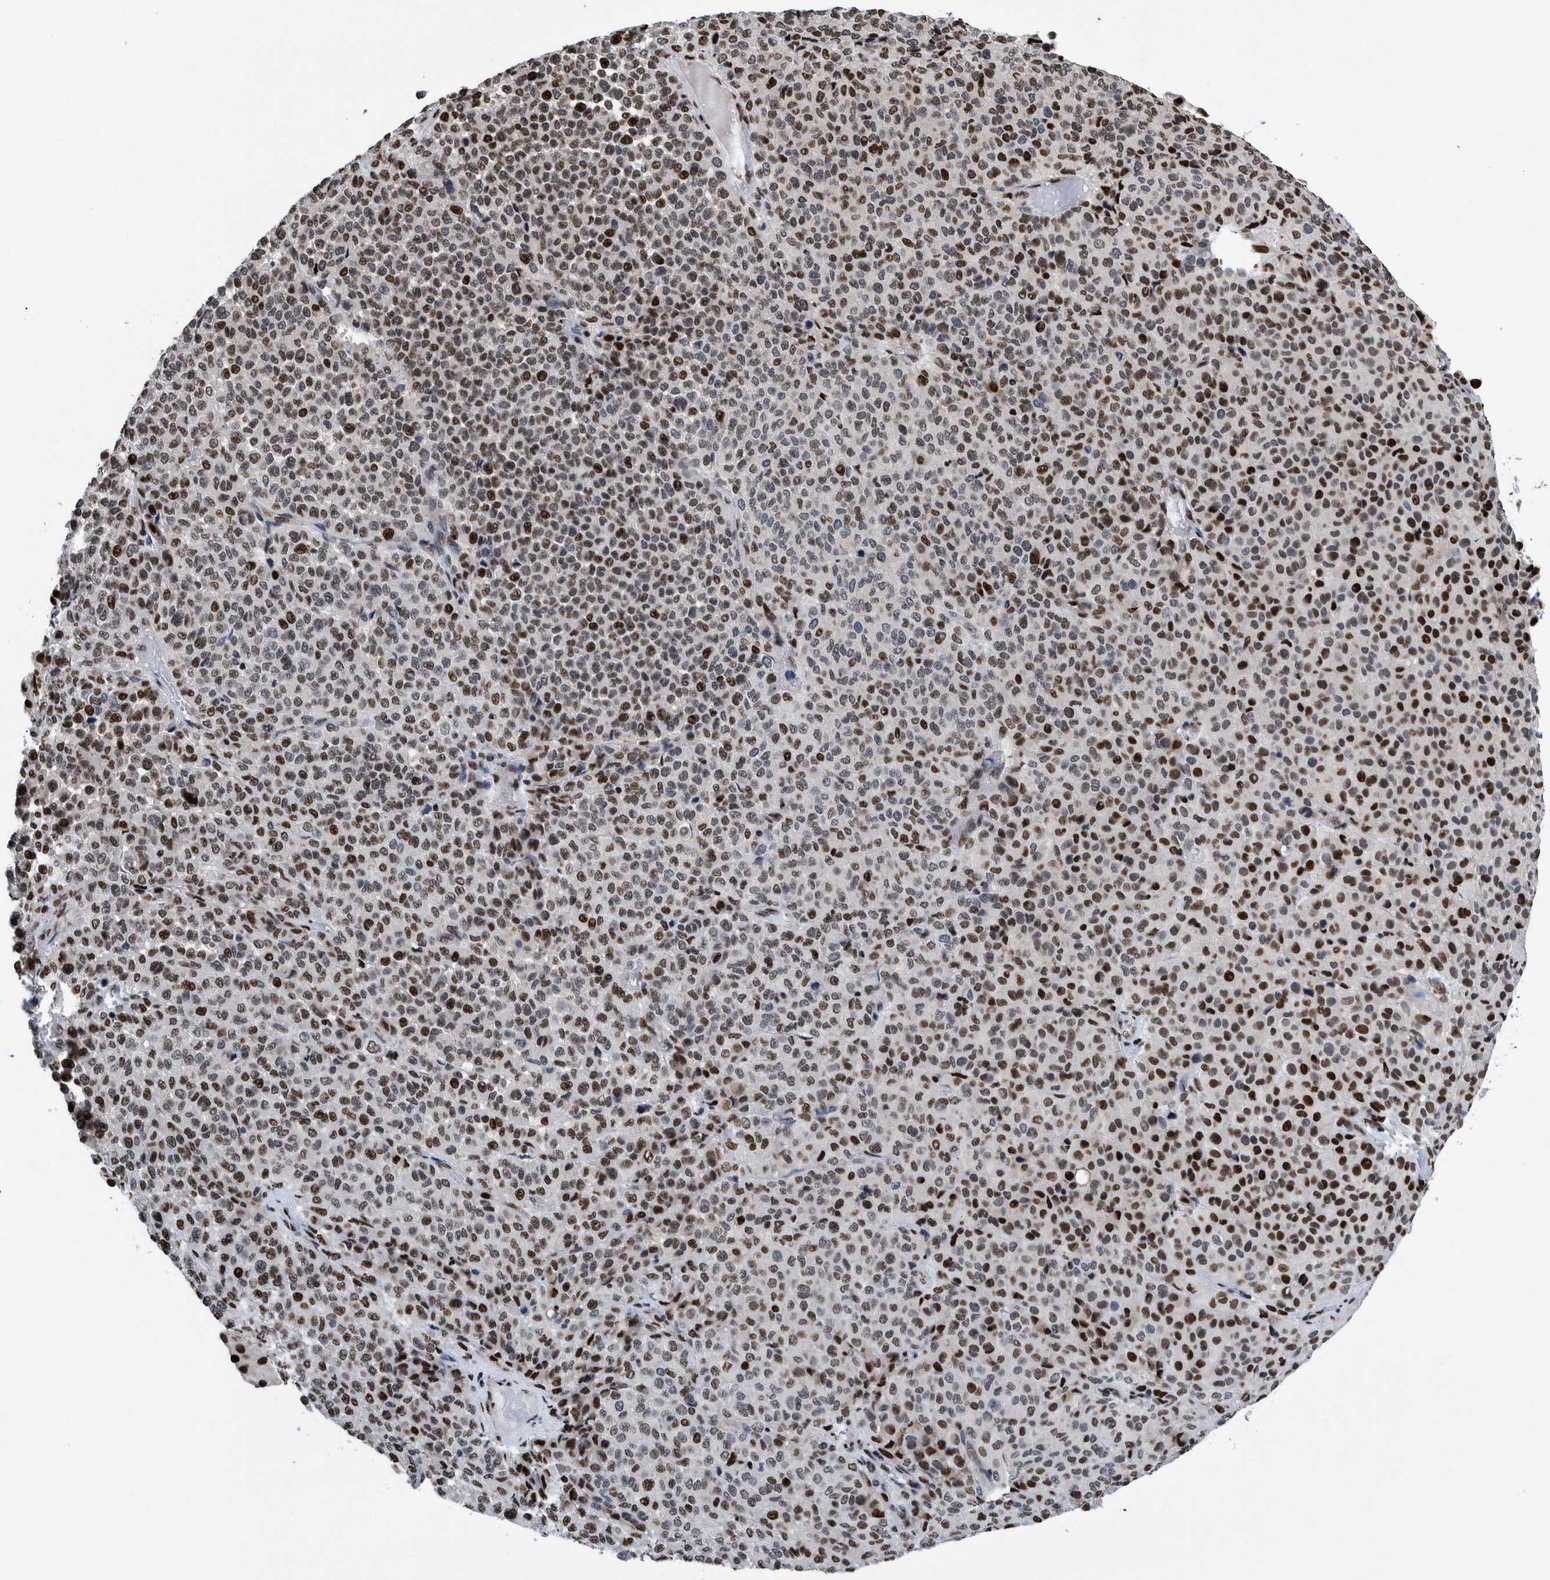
{"staining": {"intensity": "strong", "quantity": "25%-75%", "location": "nuclear"}, "tissue": "melanoma", "cell_type": "Tumor cells", "image_type": "cancer", "snomed": [{"axis": "morphology", "description": "Malignant melanoma, Metastatic site"}, {"axis": "topography", "description": "Pancreas"}], "caption": "Immunohistochemical staining of malignant melanoma (metastatic site) exhibits high levels of strong nuclear protein expression in about 25%-75% of tumor cells.", "gene": "HEATR9", "patient": {"sex": "female", "age": 30}}